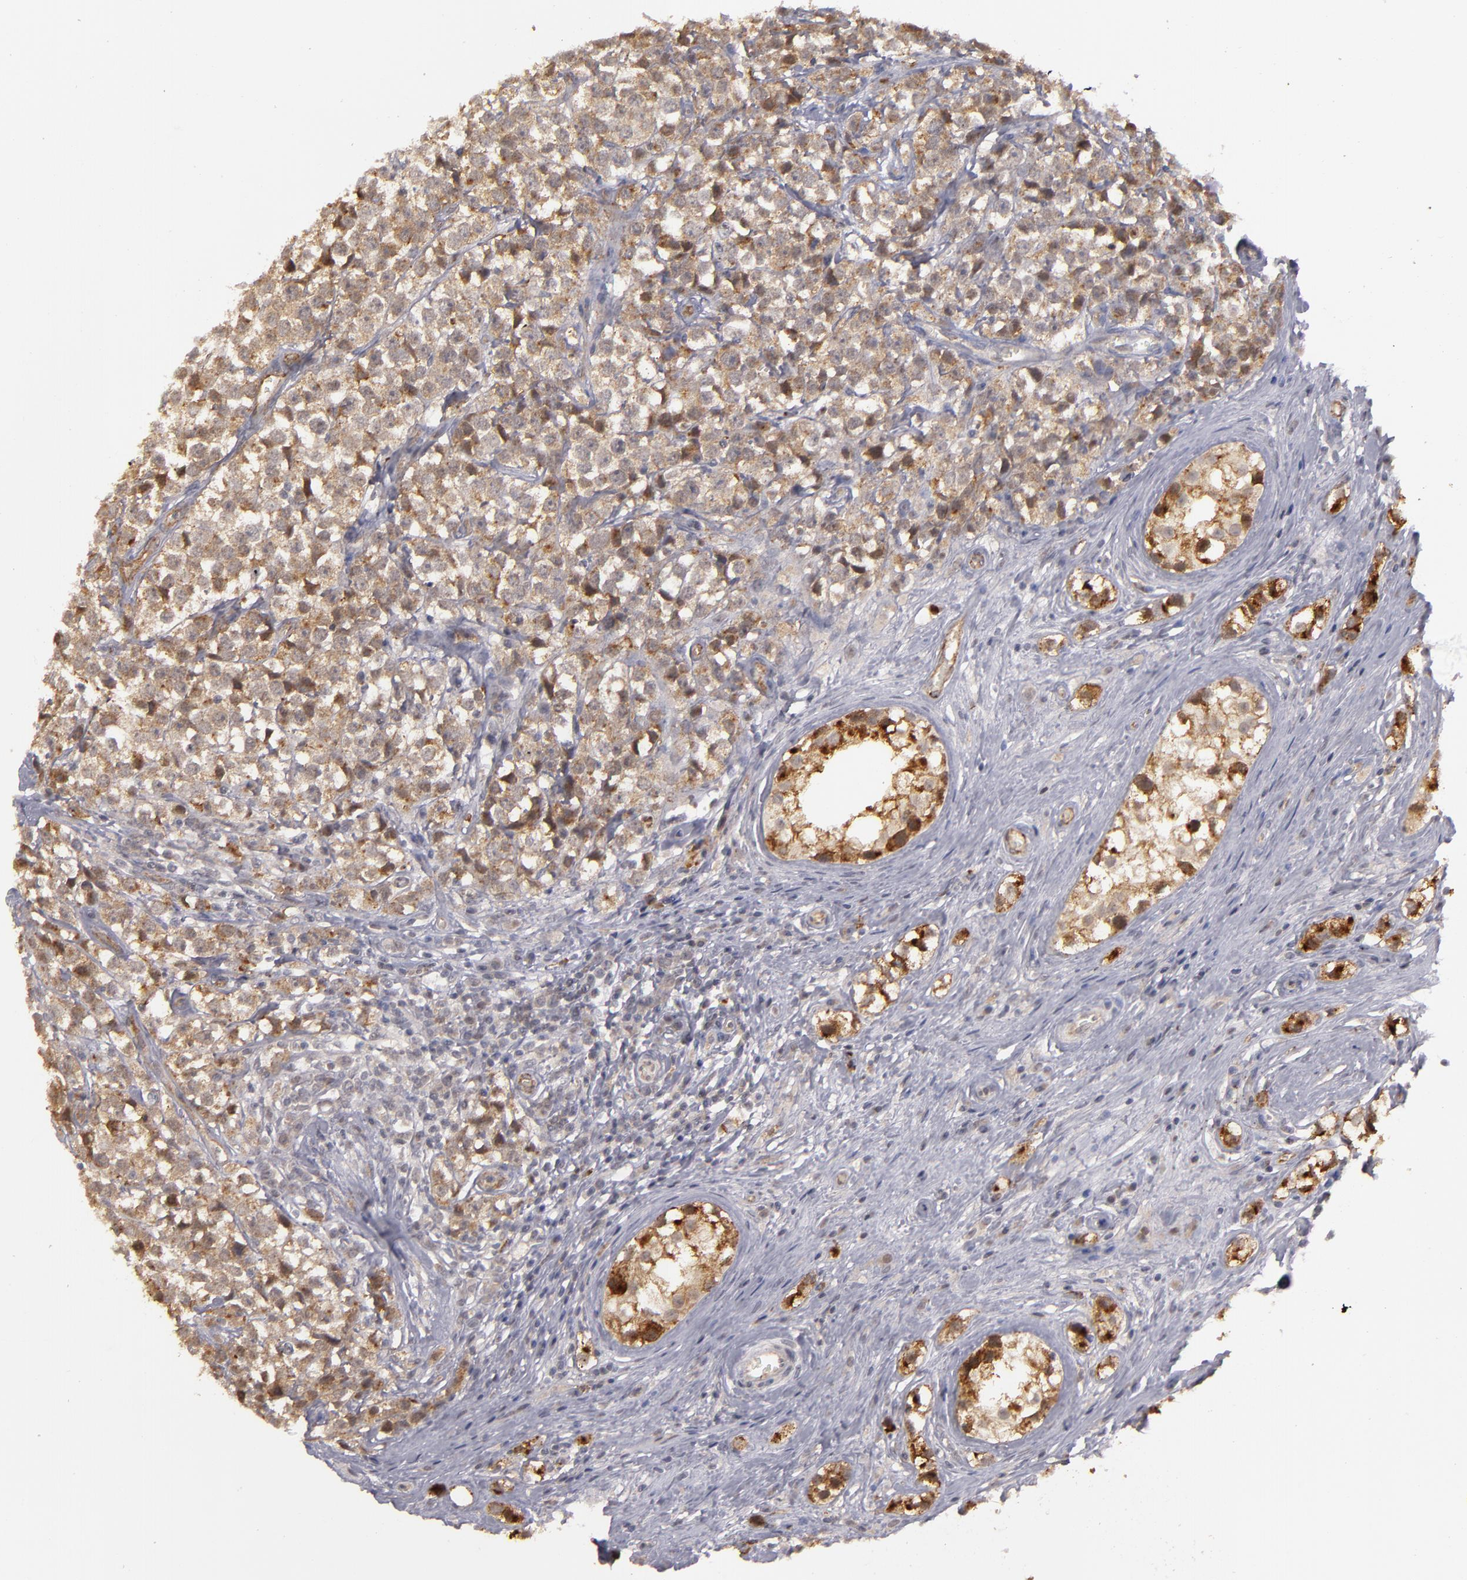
{"staining": {"intensity": "moderate", "quantity": ">75%", "location": "cytoplasmic/membranous"}, "tissue": "testis cancer", "cell_type": "Tumor cells", "image_type": "cancer", "snomed": [{"axis": "morphology", "description": "Seminoma, NOS"}, {"axis": "topography", "description": "Testis"}], "caption": "Moderate cytoplasmic/membranous expression is appreciated in approximately >75% of tumor cells in testis seminoma.", "gene": "STX3", "patient": {"sex": "male", "age": 25}}